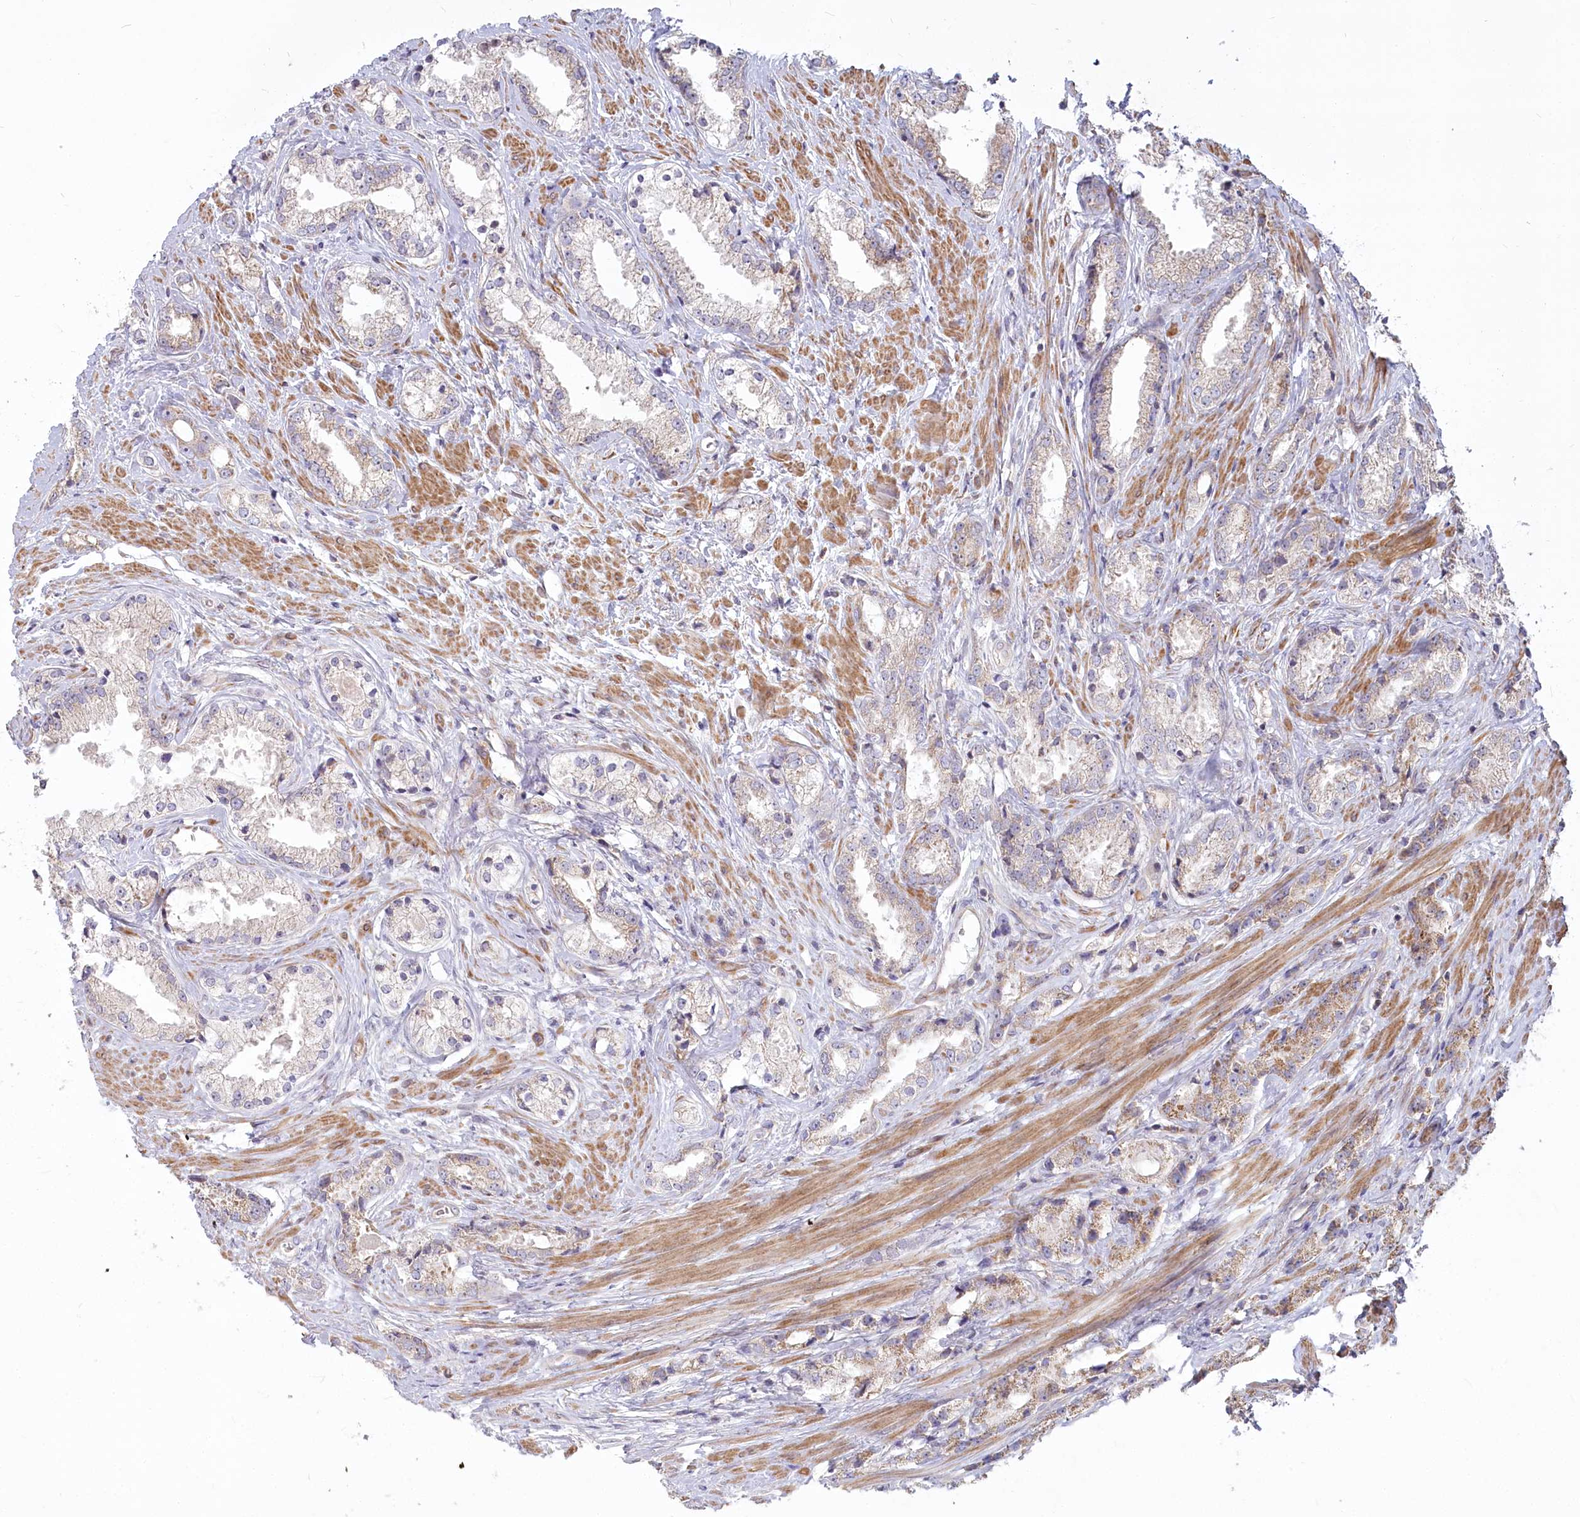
{"staining": {"intensity": "weak", "quantity": "25%-75%", "location": "cytoplasmic/membranous"}, "tissue": "prostate cancer", "cell_type": "Tumor cells", "image_type": "cancer", "snomed": [{"axis": "morphology", "description": "Adenocarcinoma, High grade"}, {"axis": "topography", "description": "Prostate"}], "caption": "Human prostate cancer stained for a protein (brown) demonstrates weak cytoplasmic/membranous positive expression in about 25%-75% of tumor cells.", "gene": "MTG1", "patient": {"sex": "male", "age": 66}}